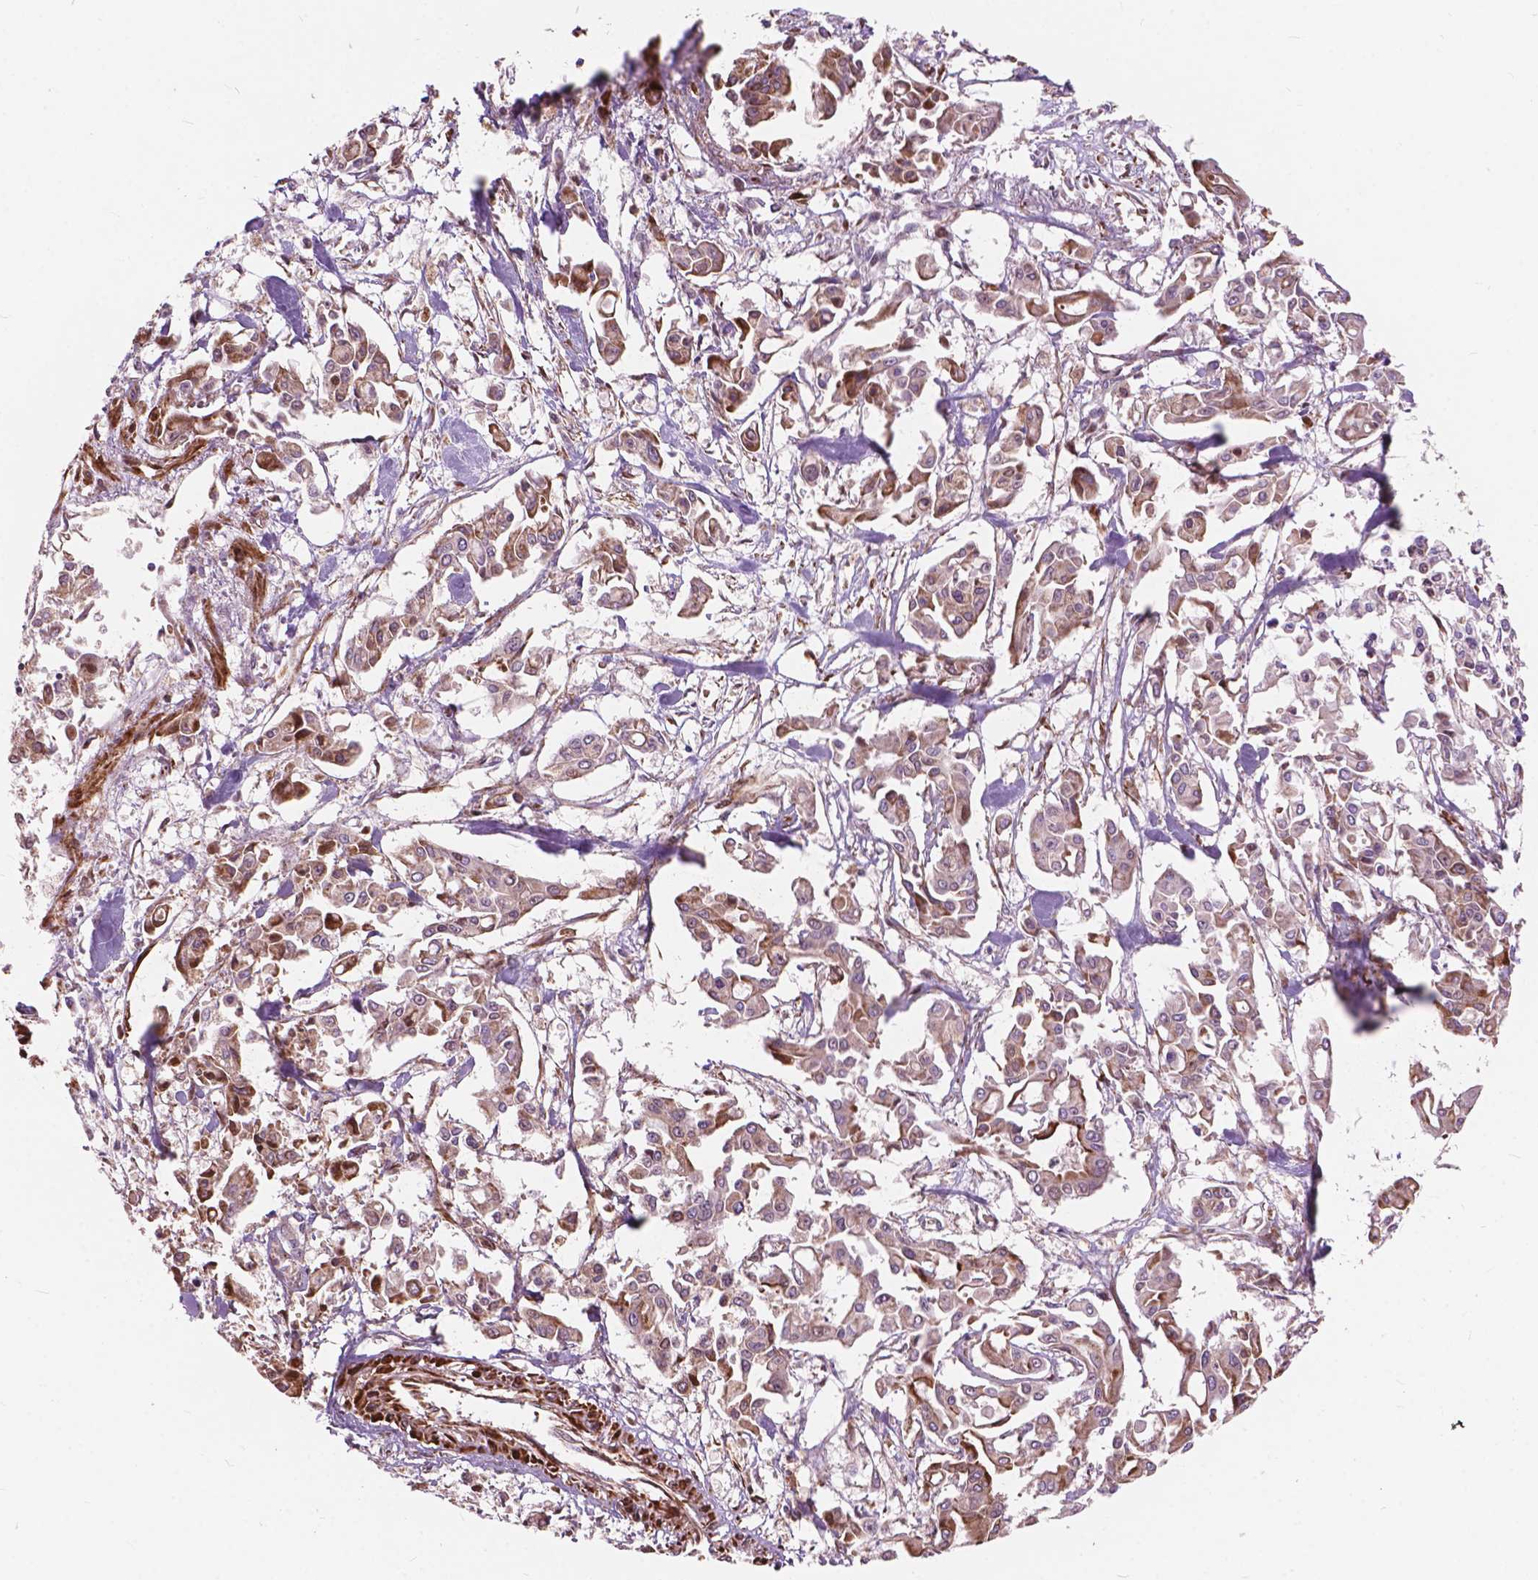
{"staining": {"intensity": "moderate", "quantity": "25%-75%", "location": "cytoplasmic/membranous"}, "tissue": "pancreatic cancer", "cell_type": "Tumor cells", "image_type": "cancer", "snomed": [{"axis": "morphology", "description": "Adenocarcinoma, NOS"}, {"axis": "topography", "description": "Pancreas"}], "caption": "An immunohistochemistry histopathology image of neoplastic tissue is shown. Protein staining in brown shows moderate cytoplasmic/membranous positivity in pancreatic adenocarcinoma within tumor cells. The staining is performed using DAB brown chromogen to label protein expression. The nuclei are counter-stained blue using hematoxylin.", "gene": "MORN1", "patient": {"sex": "male", "age": 61}}